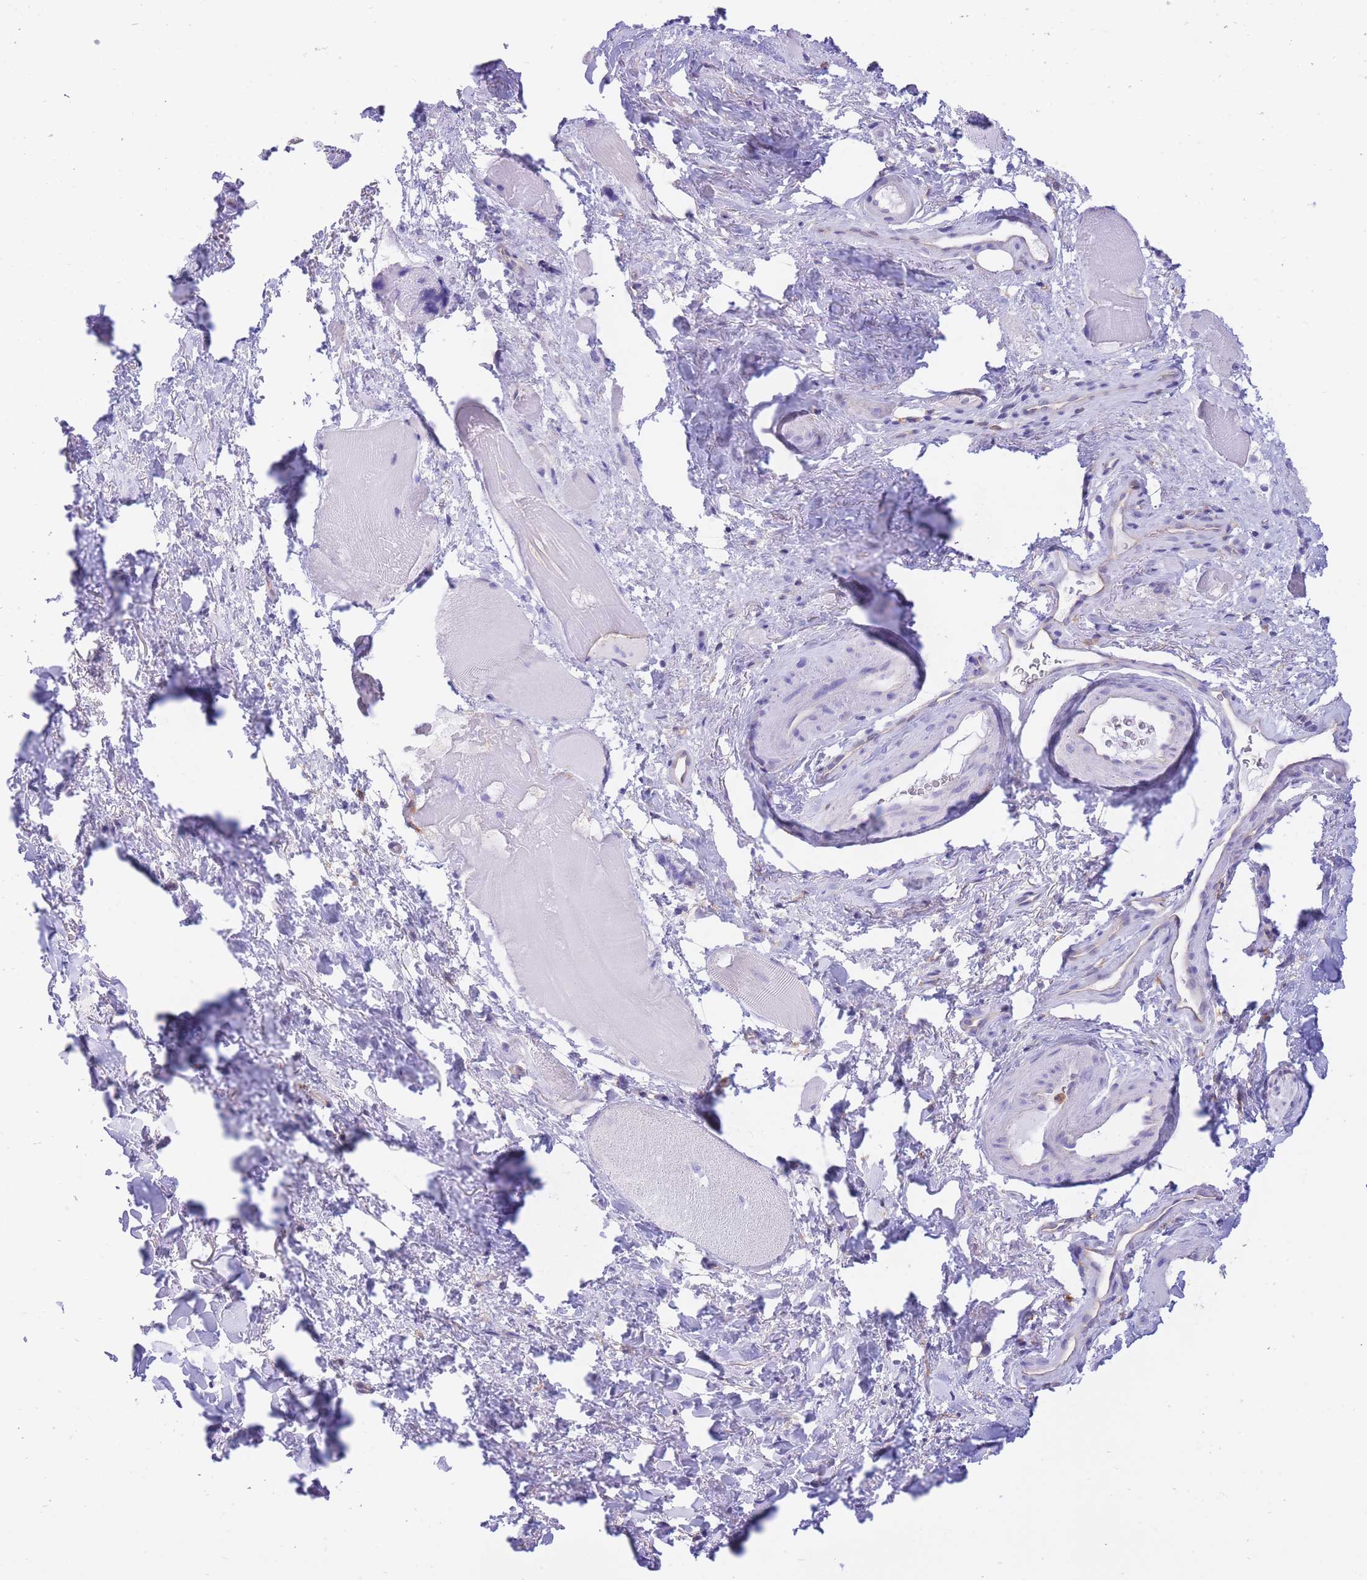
{"staining": {"intensity": "negative", "quantity": "none", "location": "none"}, "tissue": "smooth muscle", "cell_type": "Smooth muscle cells", "image_type": "normal", "snomed": [{"axis": "morphology", "description": "Normal tissue, NOS"}, {"axis": "topography", "description": "Smooth muscle"}, {"axis": "topography", "description": "Peripheral nerve tissue"}], "caption": "Micrograph shows no protein expression in smooth muscle cells of benign smooth muscle. (IHC, brightfield microscopy, high magnification).", "gene": "NAMPT", "patient": {"sex": "male", "age": 69}}